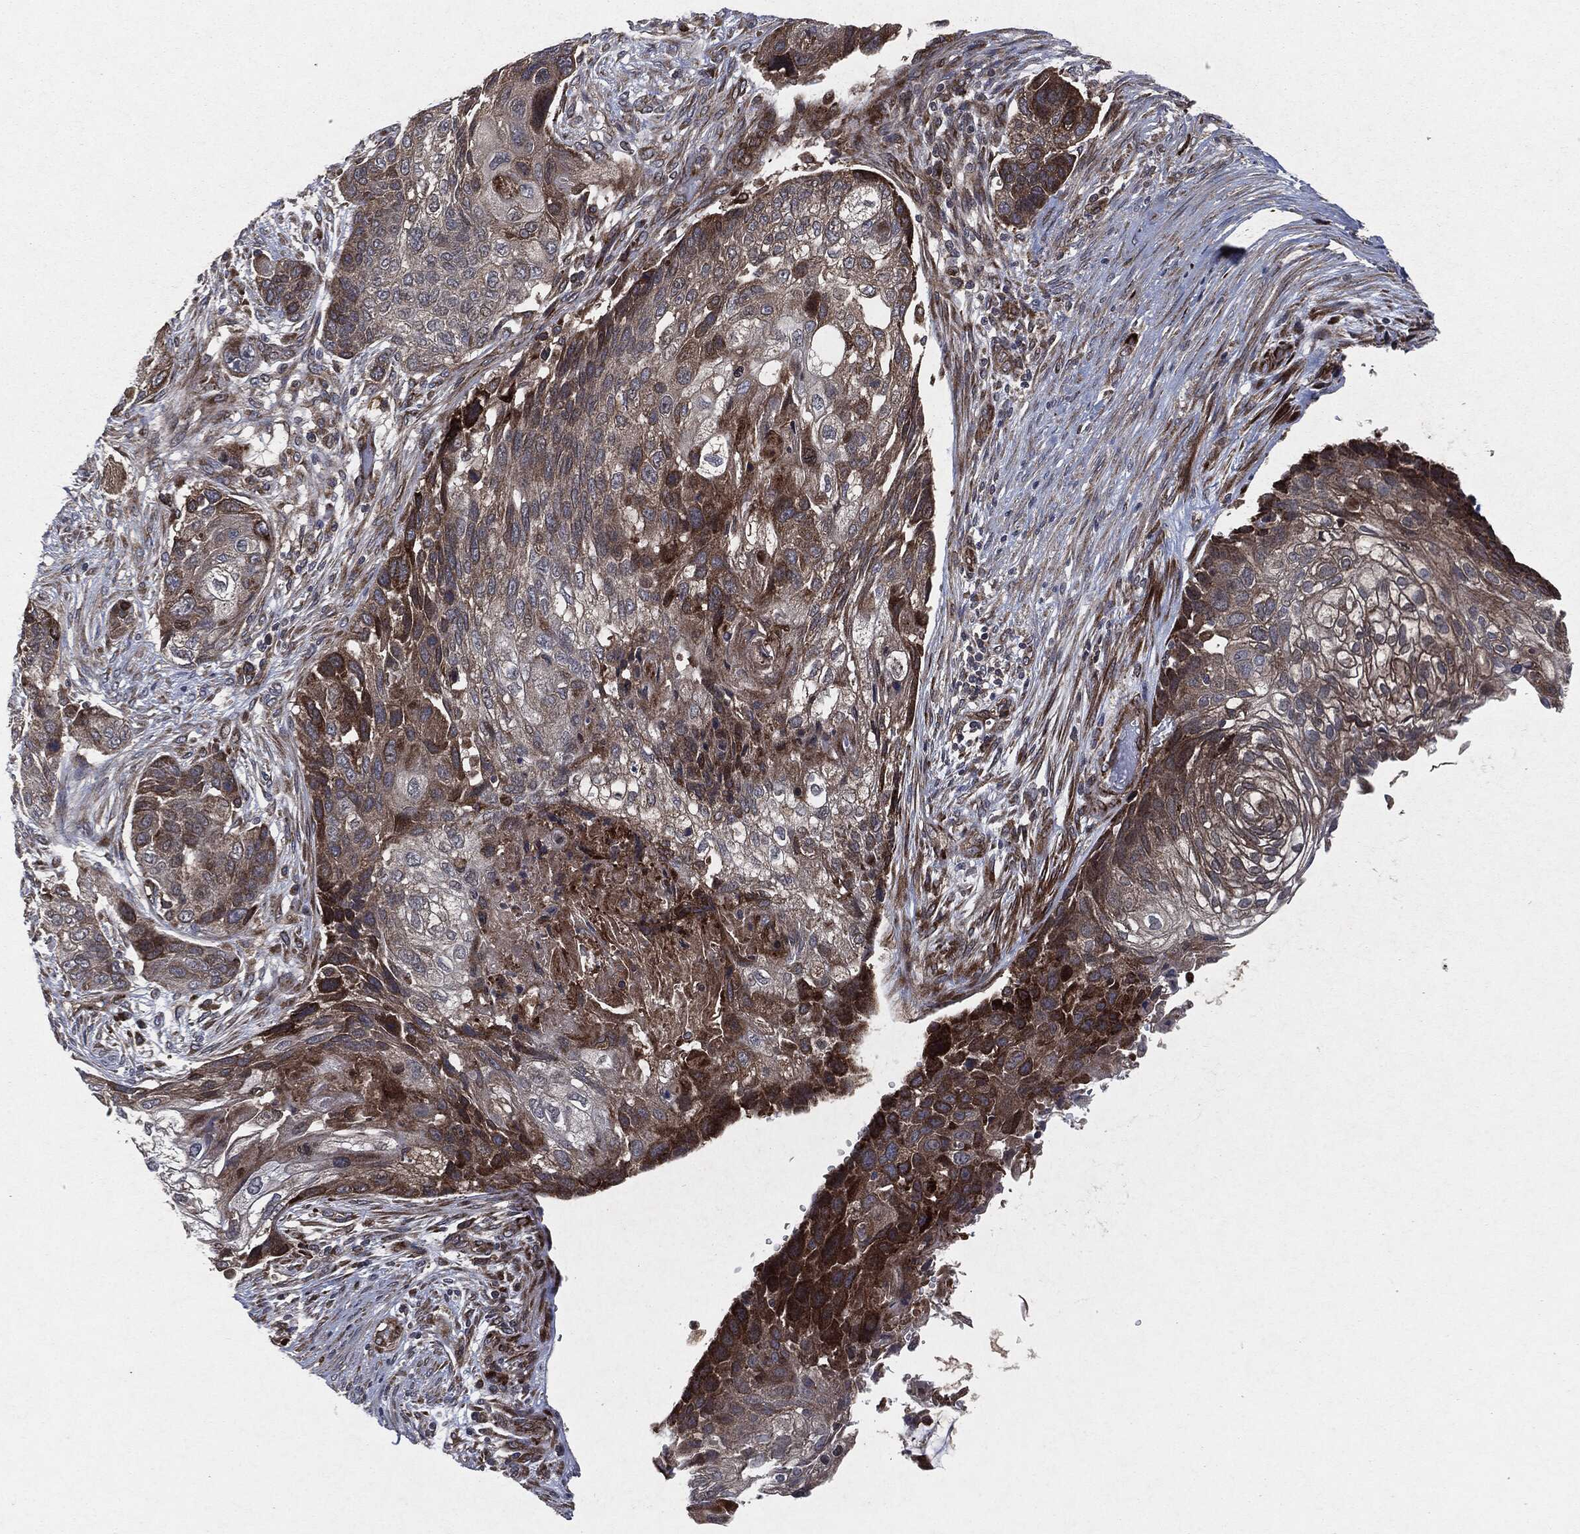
{"staining": {"intensity": "strong", "quantity": "<25%", "location": "cytoplasmic/membranous"}, "tissue": "lung cancer", "cell_type": "Tumor cells", "image_type": "cancer", "snomed": [{"axis": "morphology", "description": "Normal tissue, NOS"}, {"axis": "morphology", "description": "Squamous cell carcinoma, NOS"}, {"axis": "topography", "description": "Bronchus"}, {"axis": "topography", "description": "Lung"}], "caption": "Lung cancer tissue reveals strong cytoplasmic/membranous staining in approximately <25% of tumor cells (DAB IHC with brightfield microscopy, high magnification).", "gene": "RAF1", "patient": {"sex": "male", "age": 69}}